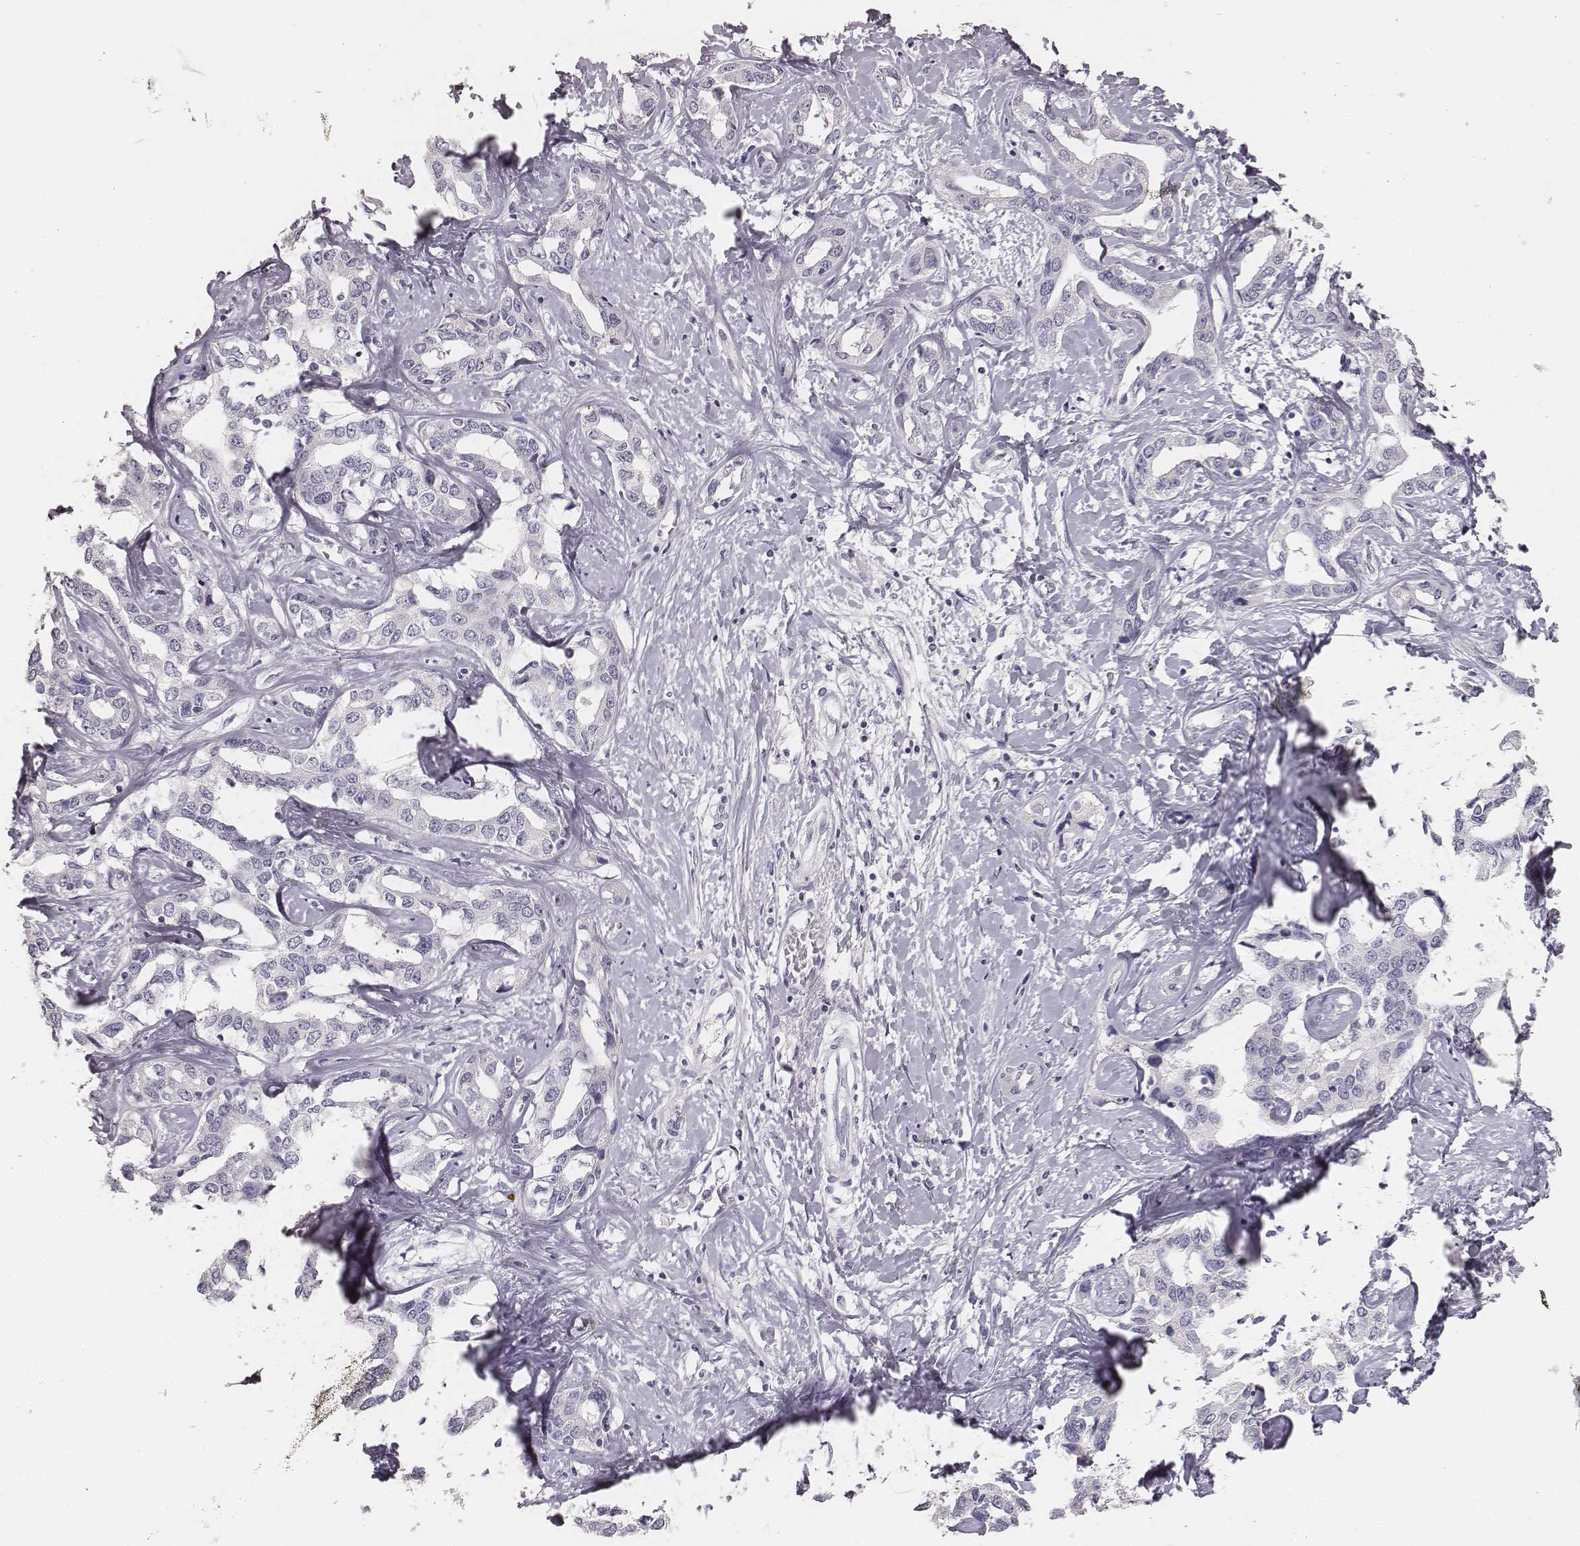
{"staining": {"intensity": "negative", "quantity": "none", "location": "none"}, "tissue": "liver cancer", "cell_type": "Tumor cells", "image_type": "cancer", "snomed": [{"axis": "morphology", "description": "Cholangiocarcinoma"}, {"axis": "topography", "description": "Liver"}], "caption": "A high-resolution histopathology image shows immunohistochemistry staining of liver cancer (cholangiocarcinoma), which reveals no significant staining in tumor cells.", "gene": "MYH6", "patient": {"sex": "male", "age": 59}}